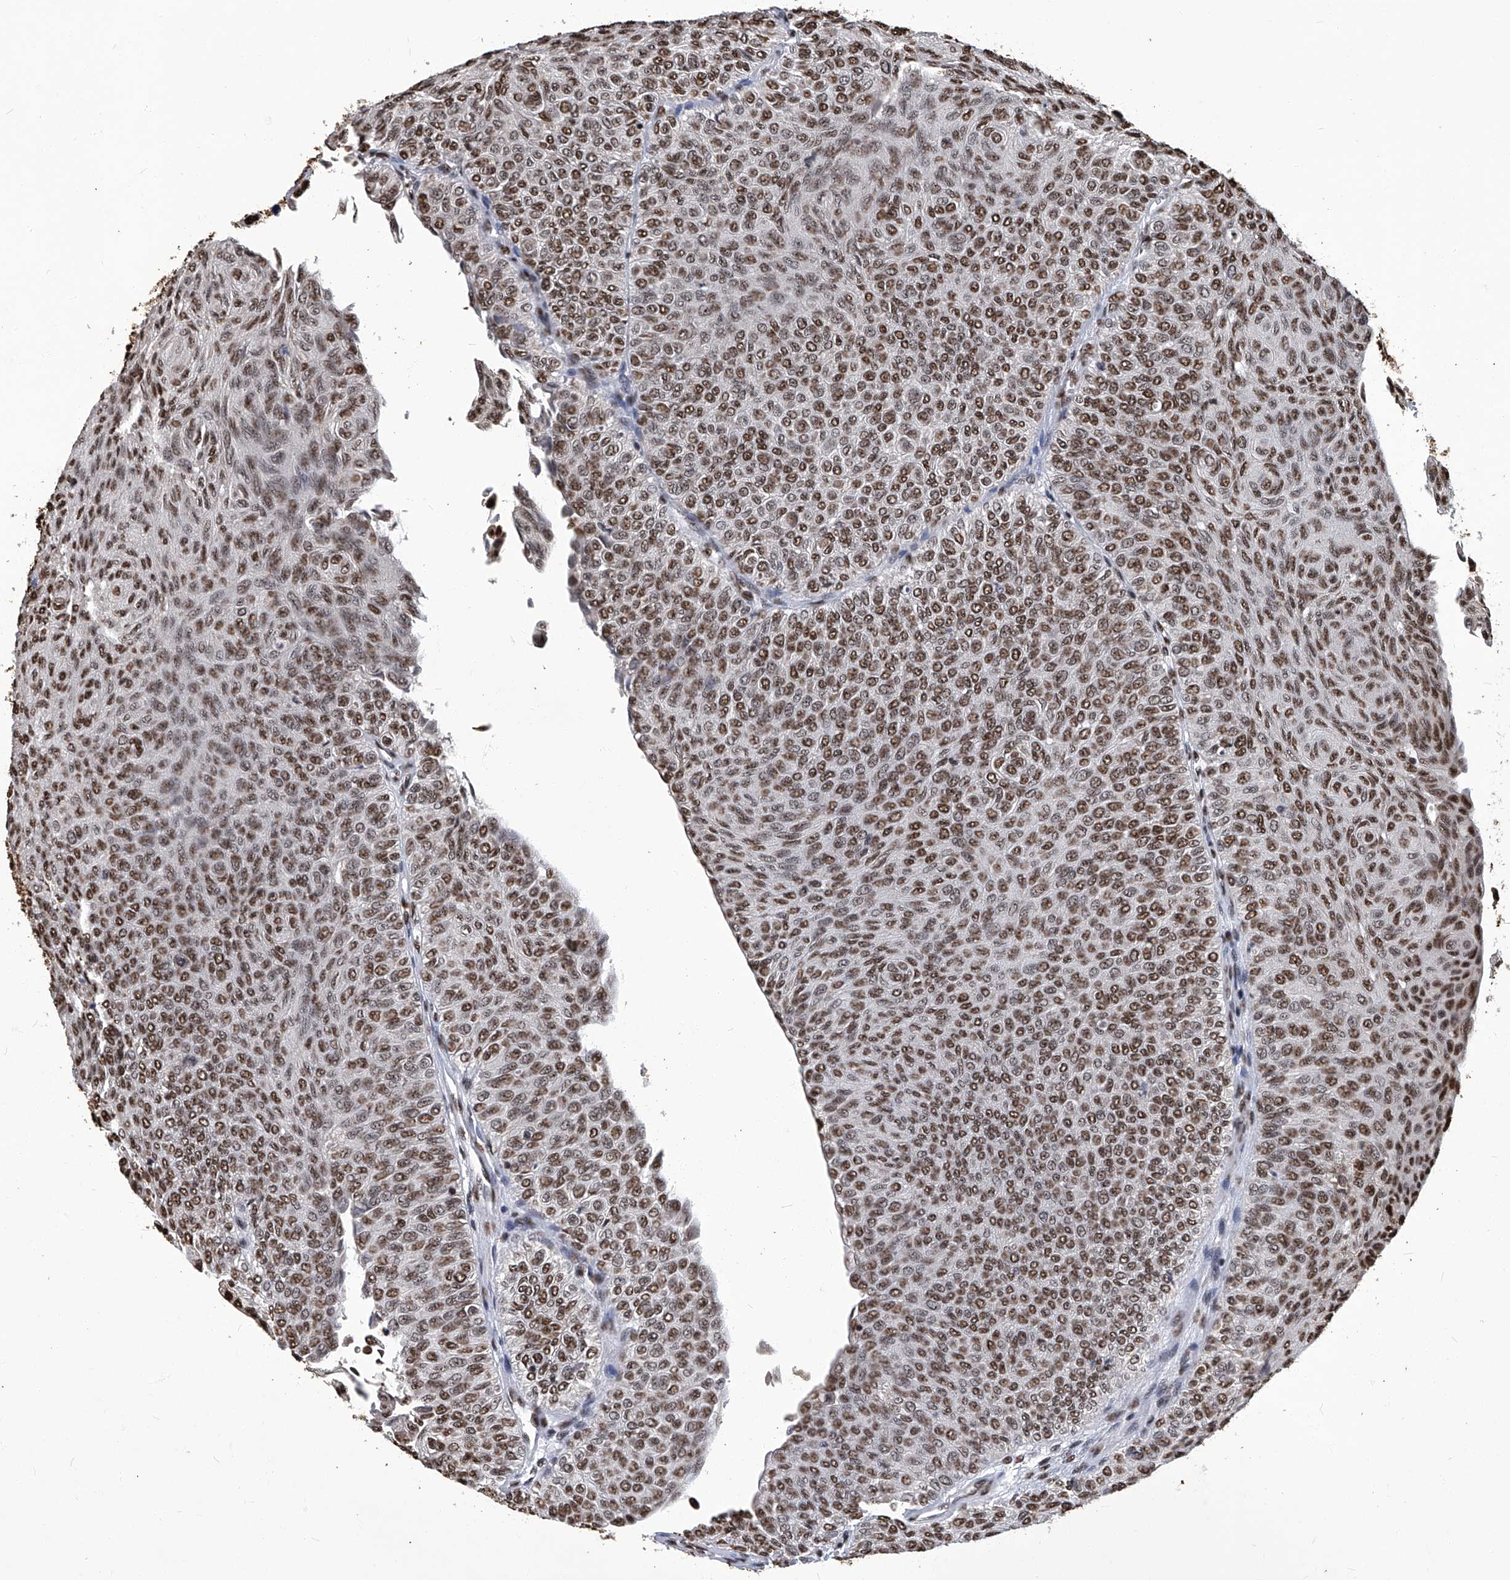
{"staining": {"intensity": "moderate", "quantity": ">75%", "location": "nuclear"}, "tissue": "urothelial cancer", "cell_type": "Tumor cells", "image_type": "cancer", "snomed": [{"axis": "morphology", "description": "Urothelial carcinoma, Low grade"}, {"axis": "topography", "description": "Urinary bladder"}], "caption": "High-magnification brightfield microscopy of urothelial cancer stained with DAB (3,3'-diaminobenzidine) (brown) and counterstained with hematoxylin (blue). tumor cells exhibit moderate nuclear positivity is appreciated in about>75% of cells. (Brightfield microscopy of DAB IHC at high magnification).", "gene": "HBP1", "patient": {"sex": "male", "age": 78}}